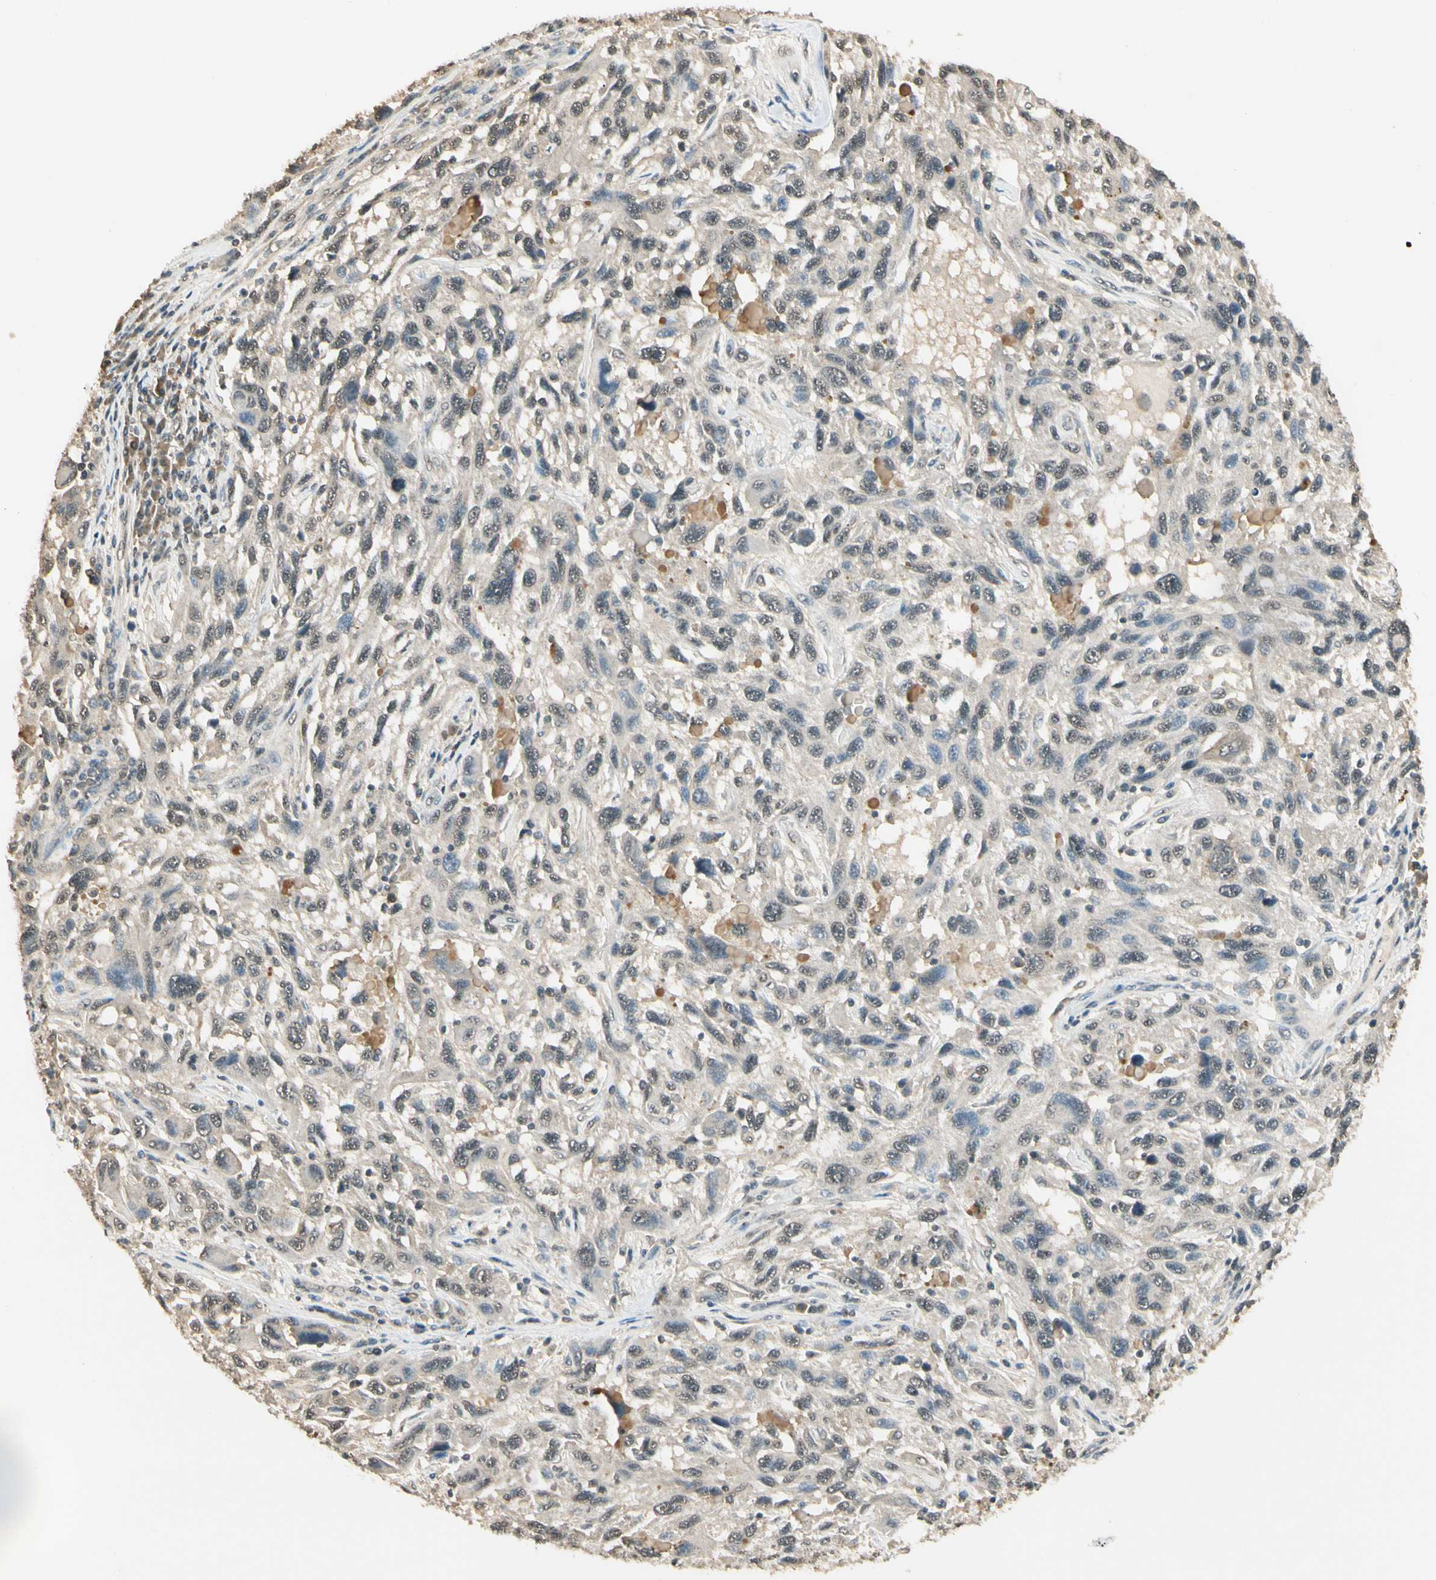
{"staining": {"intensity": "weak", "quantity": "<25%", "location": "nuclear"}, "tissue": "melanoma", "cell_type": "Tumor cells", "image_type": "cancer", "snomed": [{"axis": "morphology", "description": "Malignant melanoma, NOS"}, {"axis": "topography", "description": "Skin"}], "caption": "DAB immunohistochemical staining of human malignant melanoma shows no significant staining in tumor cells.", "gene": "SGCA", "patient": {"sex": "male", "age": 53}}